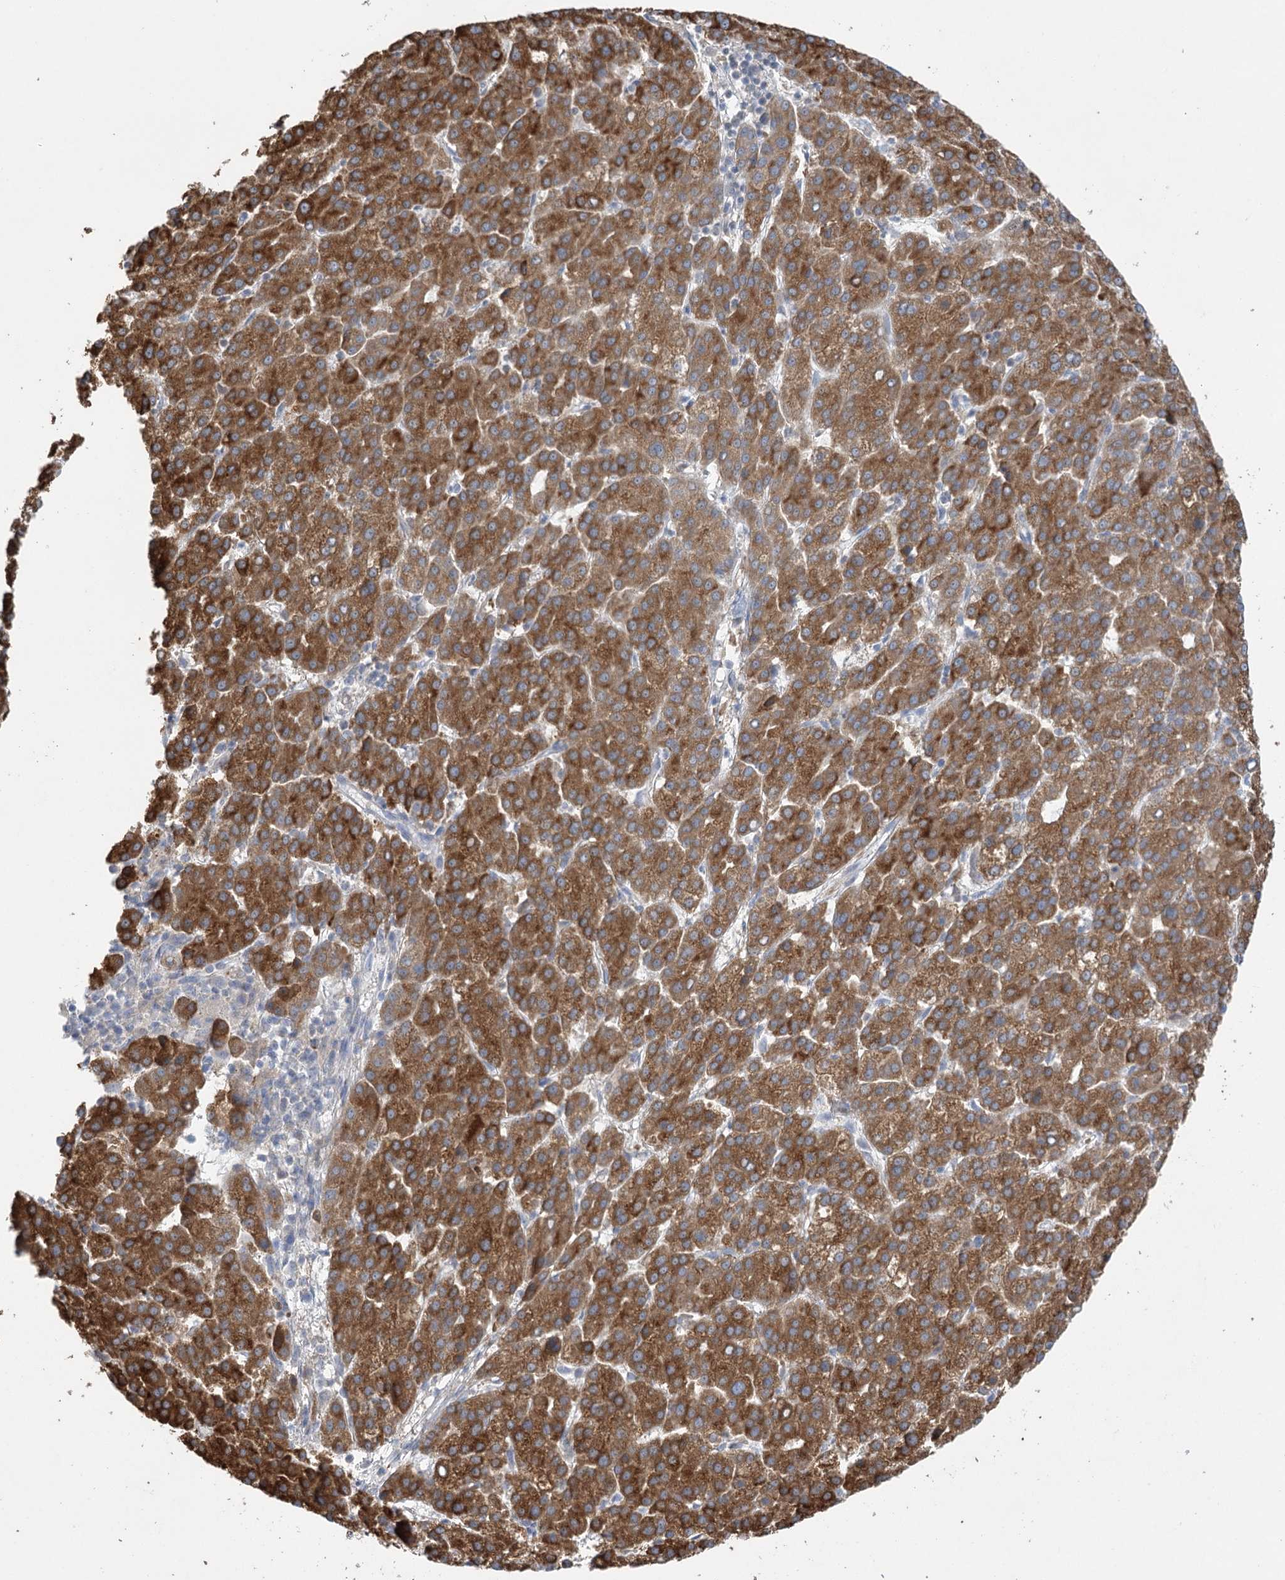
{"staining": {"intensity": "strong", "quantity": ">75%", "location": "cytoplasmic/membranous"}, "tissue": "liver cancer", "cell_type": "Tumor cells", "image_type": "cancer", "snomed": [{"axis": "morphology", "description": "Carcinoma, Hepatocellular, NOS"}, {"axis": "topography", "description": "Liver"}], "caption": "A micrograph of liver cancer (hepatocellular carcinoma) stained for a protein demonstrates strong cytoplasmic/membranous brown staining in tumor cells.", "gene": "TRAF3IP1", "patient": {"sex": "female", "age": 58}}